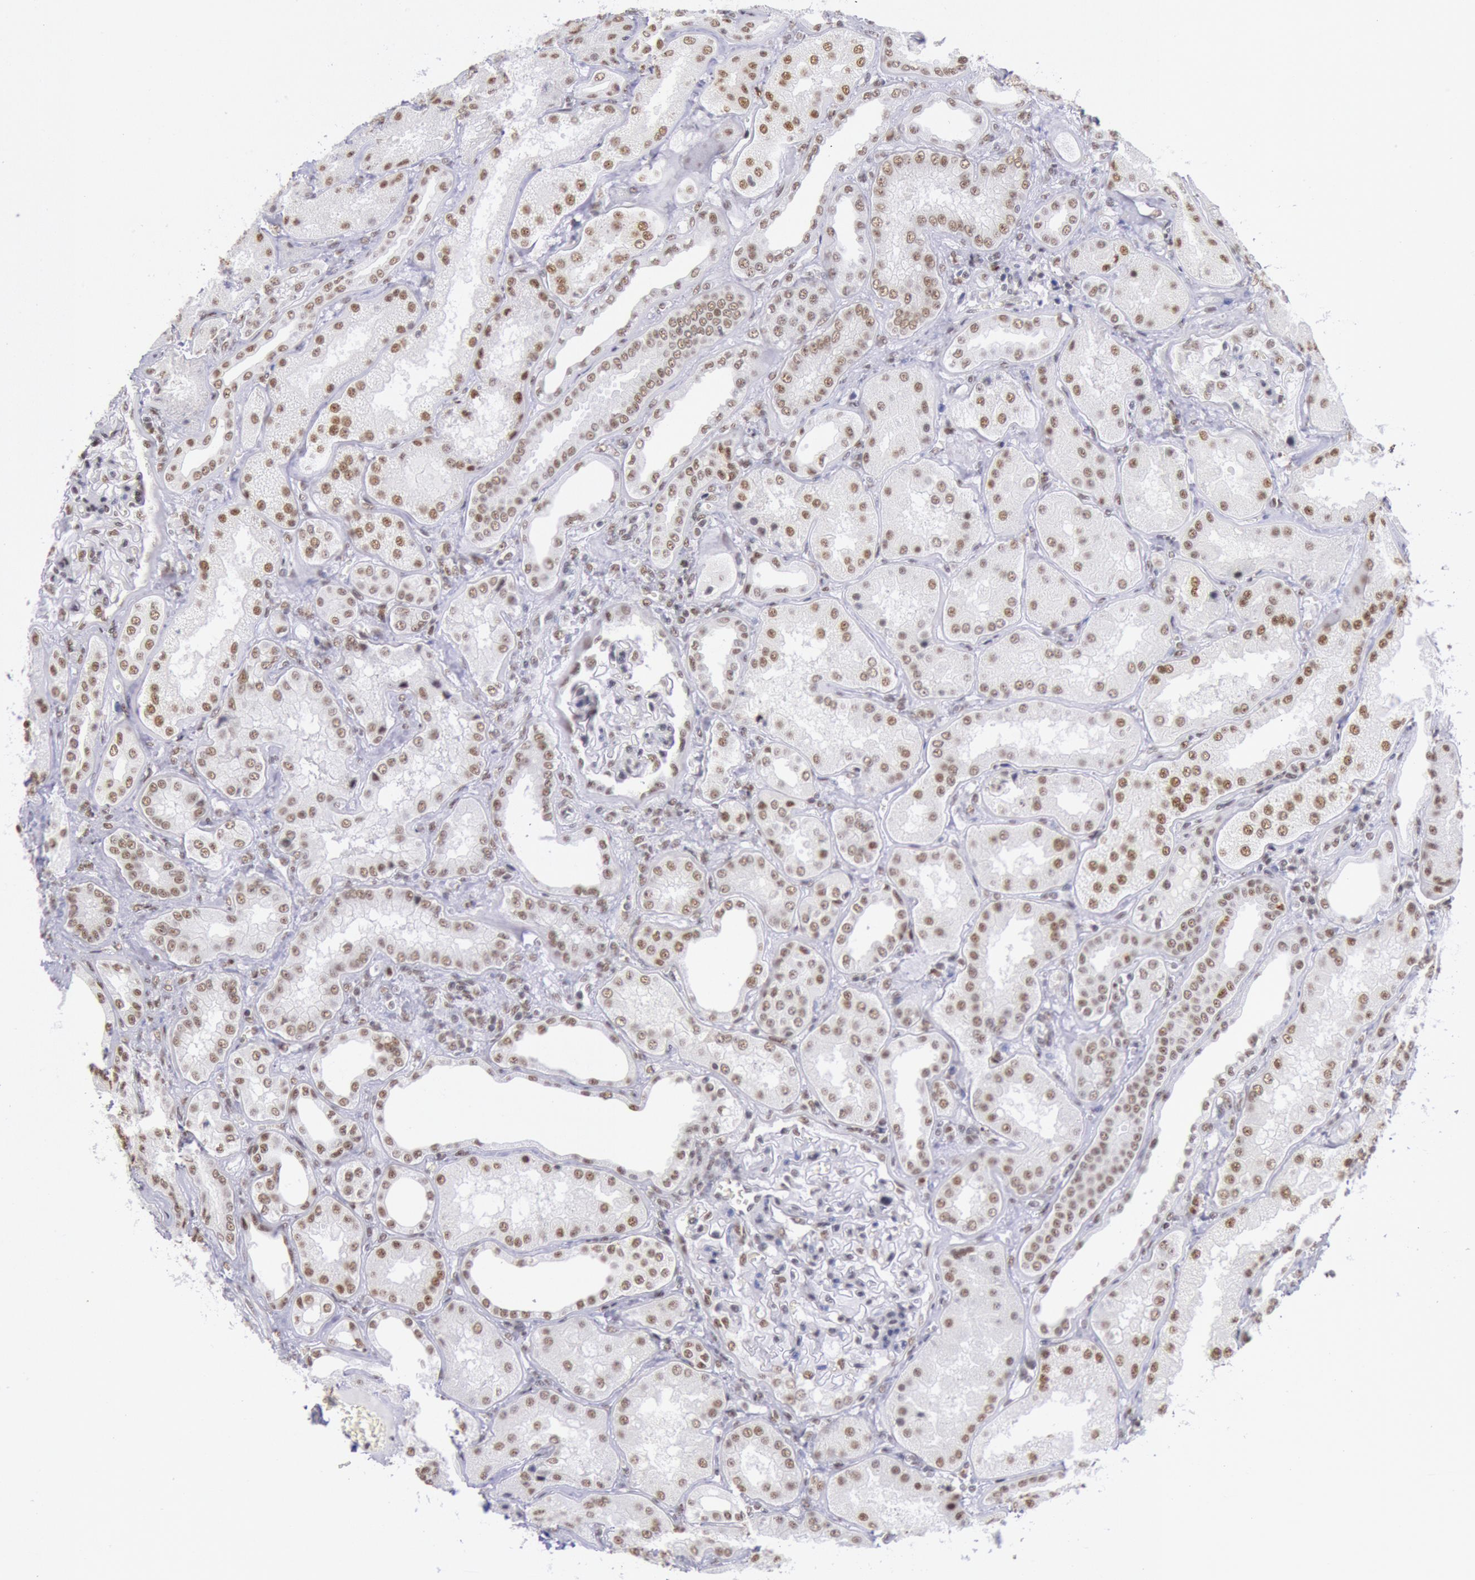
{"staining": {"intensity": "negative", "quantity": "none", "location": "none"}, "tissue": "kidney", "cell_type": "Cells in glomeruli", "image_type": "normal", "snomed": [{"axis": "morphology", "description": "Normal tissue, NOS"}, {"axis": "topography", "description": "Kidney"}], "caption": "Kidney stained for a protein using immunohistochemistry exhibits no positivity cells in glomeruli.", "gene": "SNRPD3", "patient": {"sex": "female", "age": 56}}